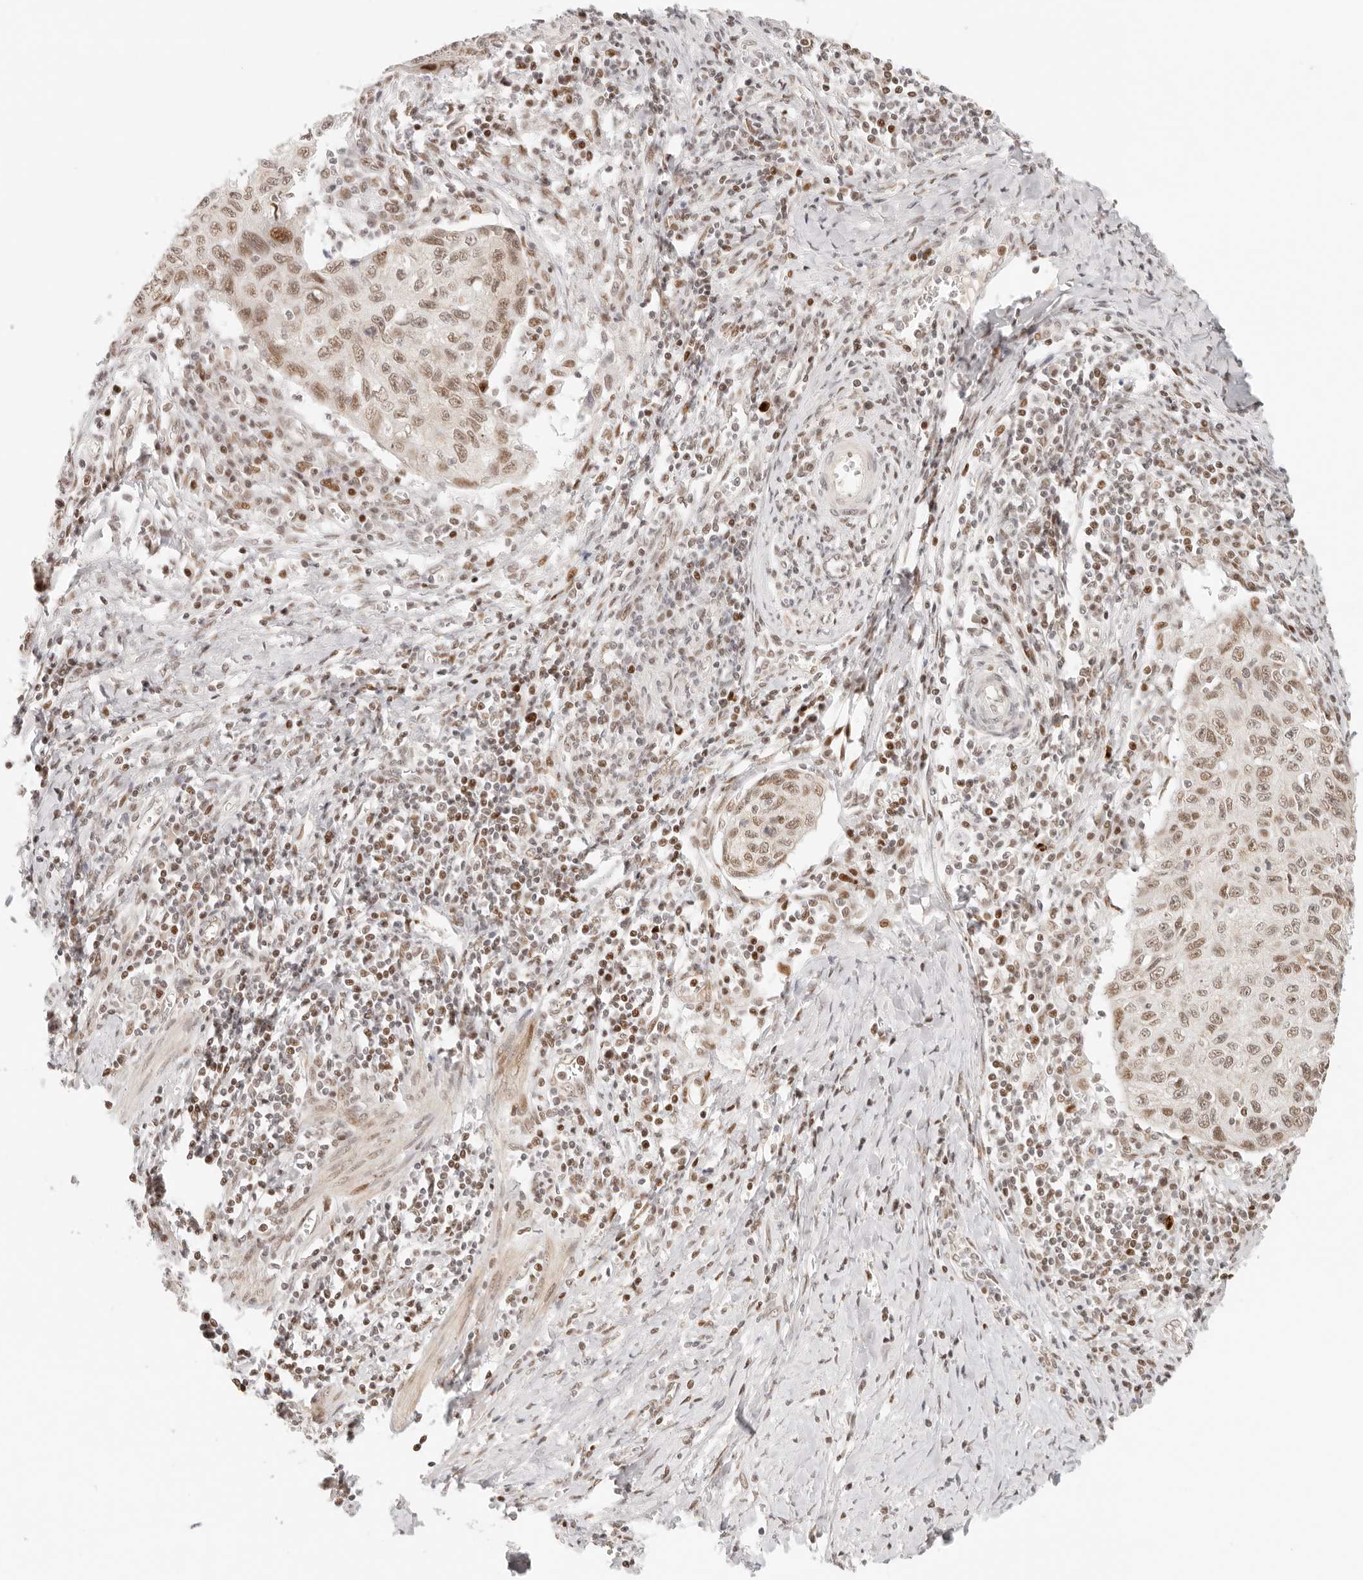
{"staining": {"intensity": "moderate", "quantity": ">75%", "location": "nuclear"}, "tissue": "cervical cancer", "cell_type": "Tumor cells", "image_type": "cancer", "snomed": [{"axis": "morphology", "description": "Squamous cell carcinoma, NOS"}, {"axis": "topography", "description": "Cervix"}], "caption": "Immunohistochemistry (IHC) of squamous cell carcinoma (cervical) displays medium levels of moderate nuclear expression in about >75% of tumor cells.", "gene": "HOXC5", "patient": {"sex": "female", "age": 53}}